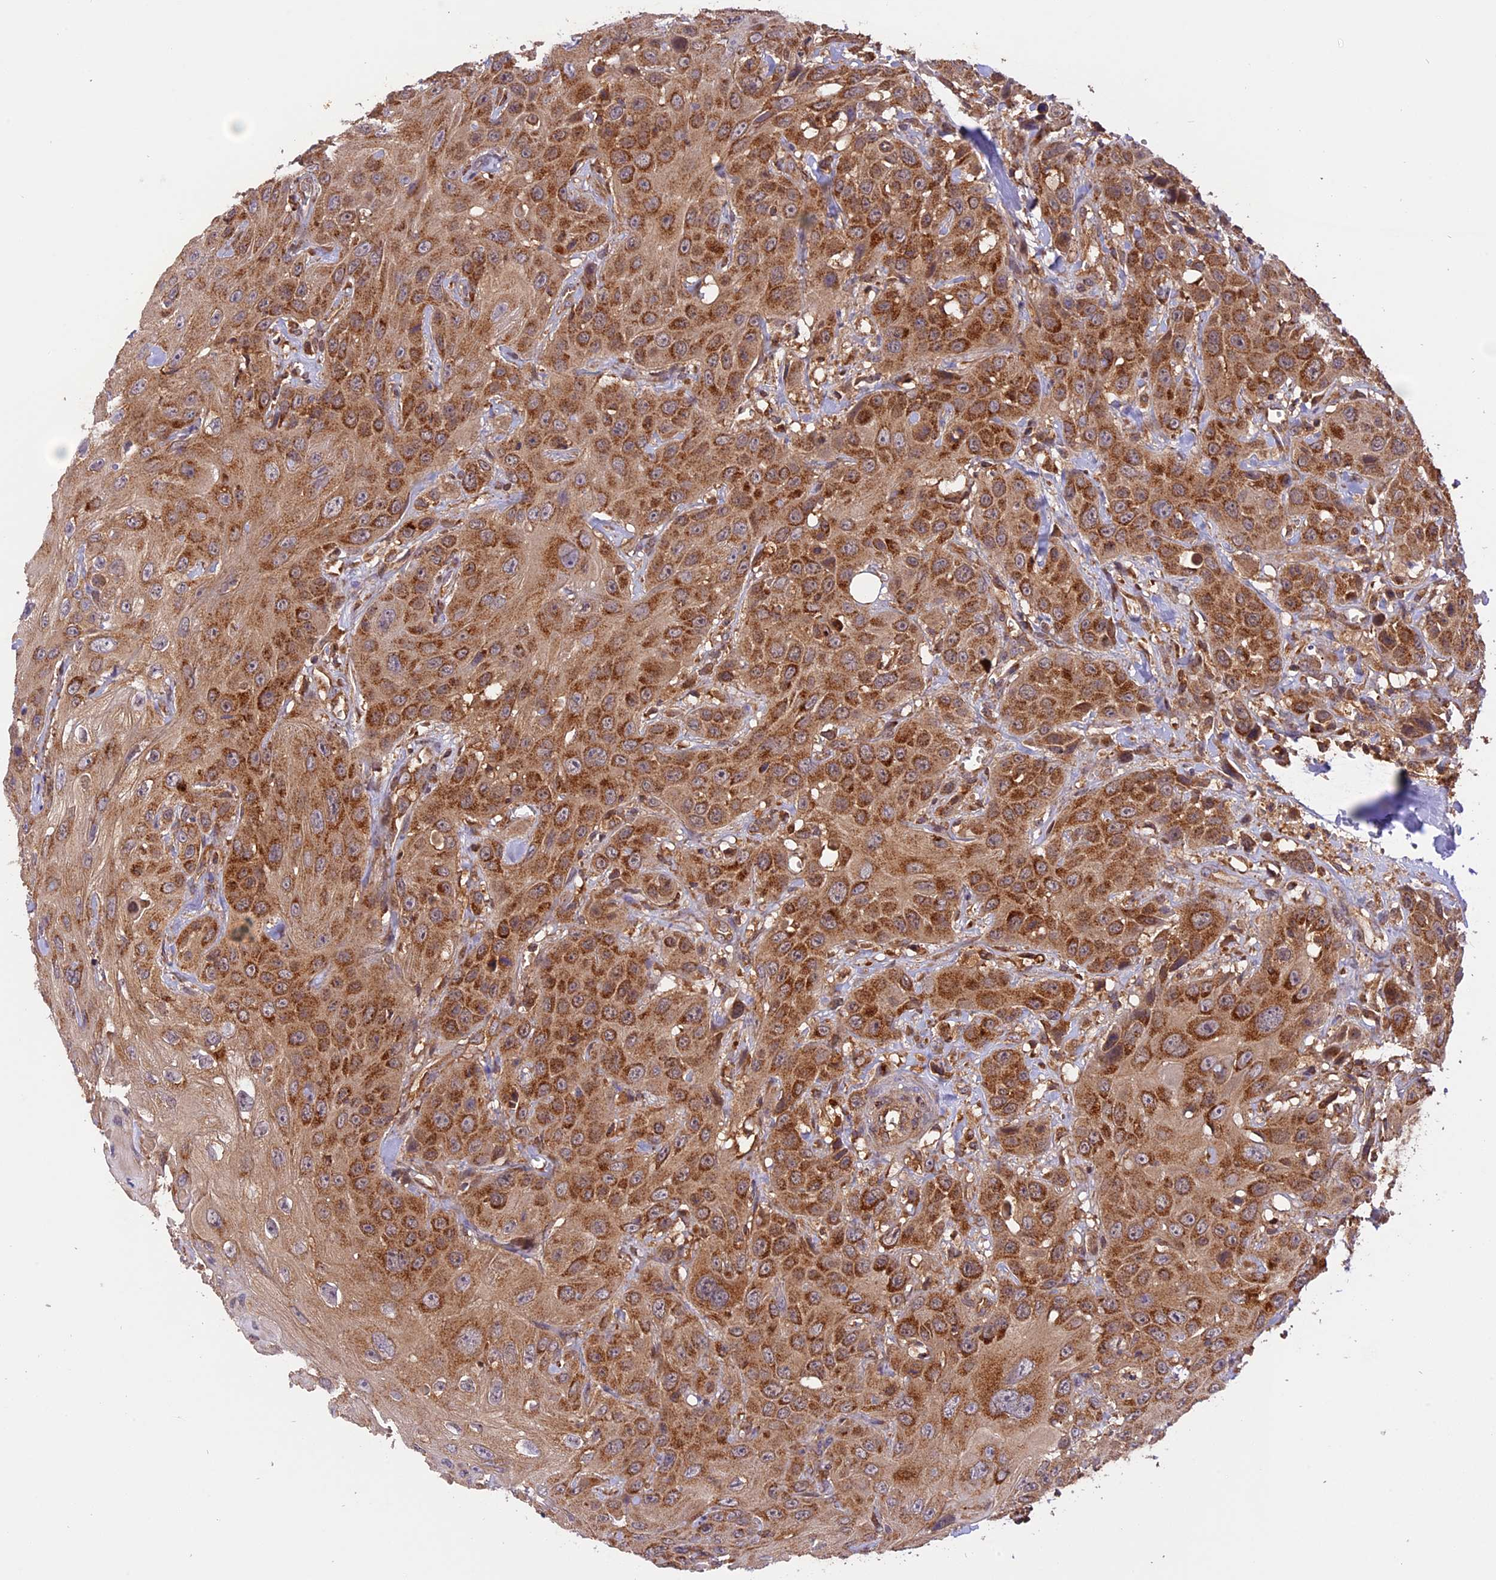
{"staining": {"intensity": "strong", "quantity": ">75%", "location": "cytoplasmic/membranous"}, "tissue": "head and neck cancer", "cell_type": "Tumor cells", "image_type": "cancer", "snomed": [{"axis": "morphology", "description": "Squamous cell carcinoma, NOS"}, {"axis": "topography", "description": "Head-Neck"}], "caption": "Human head and neck cancer stained with a protein marker displays strong staining in tumor cells.", "gene": "PEX3", "patient": {"sex": "male", "age": 81}}